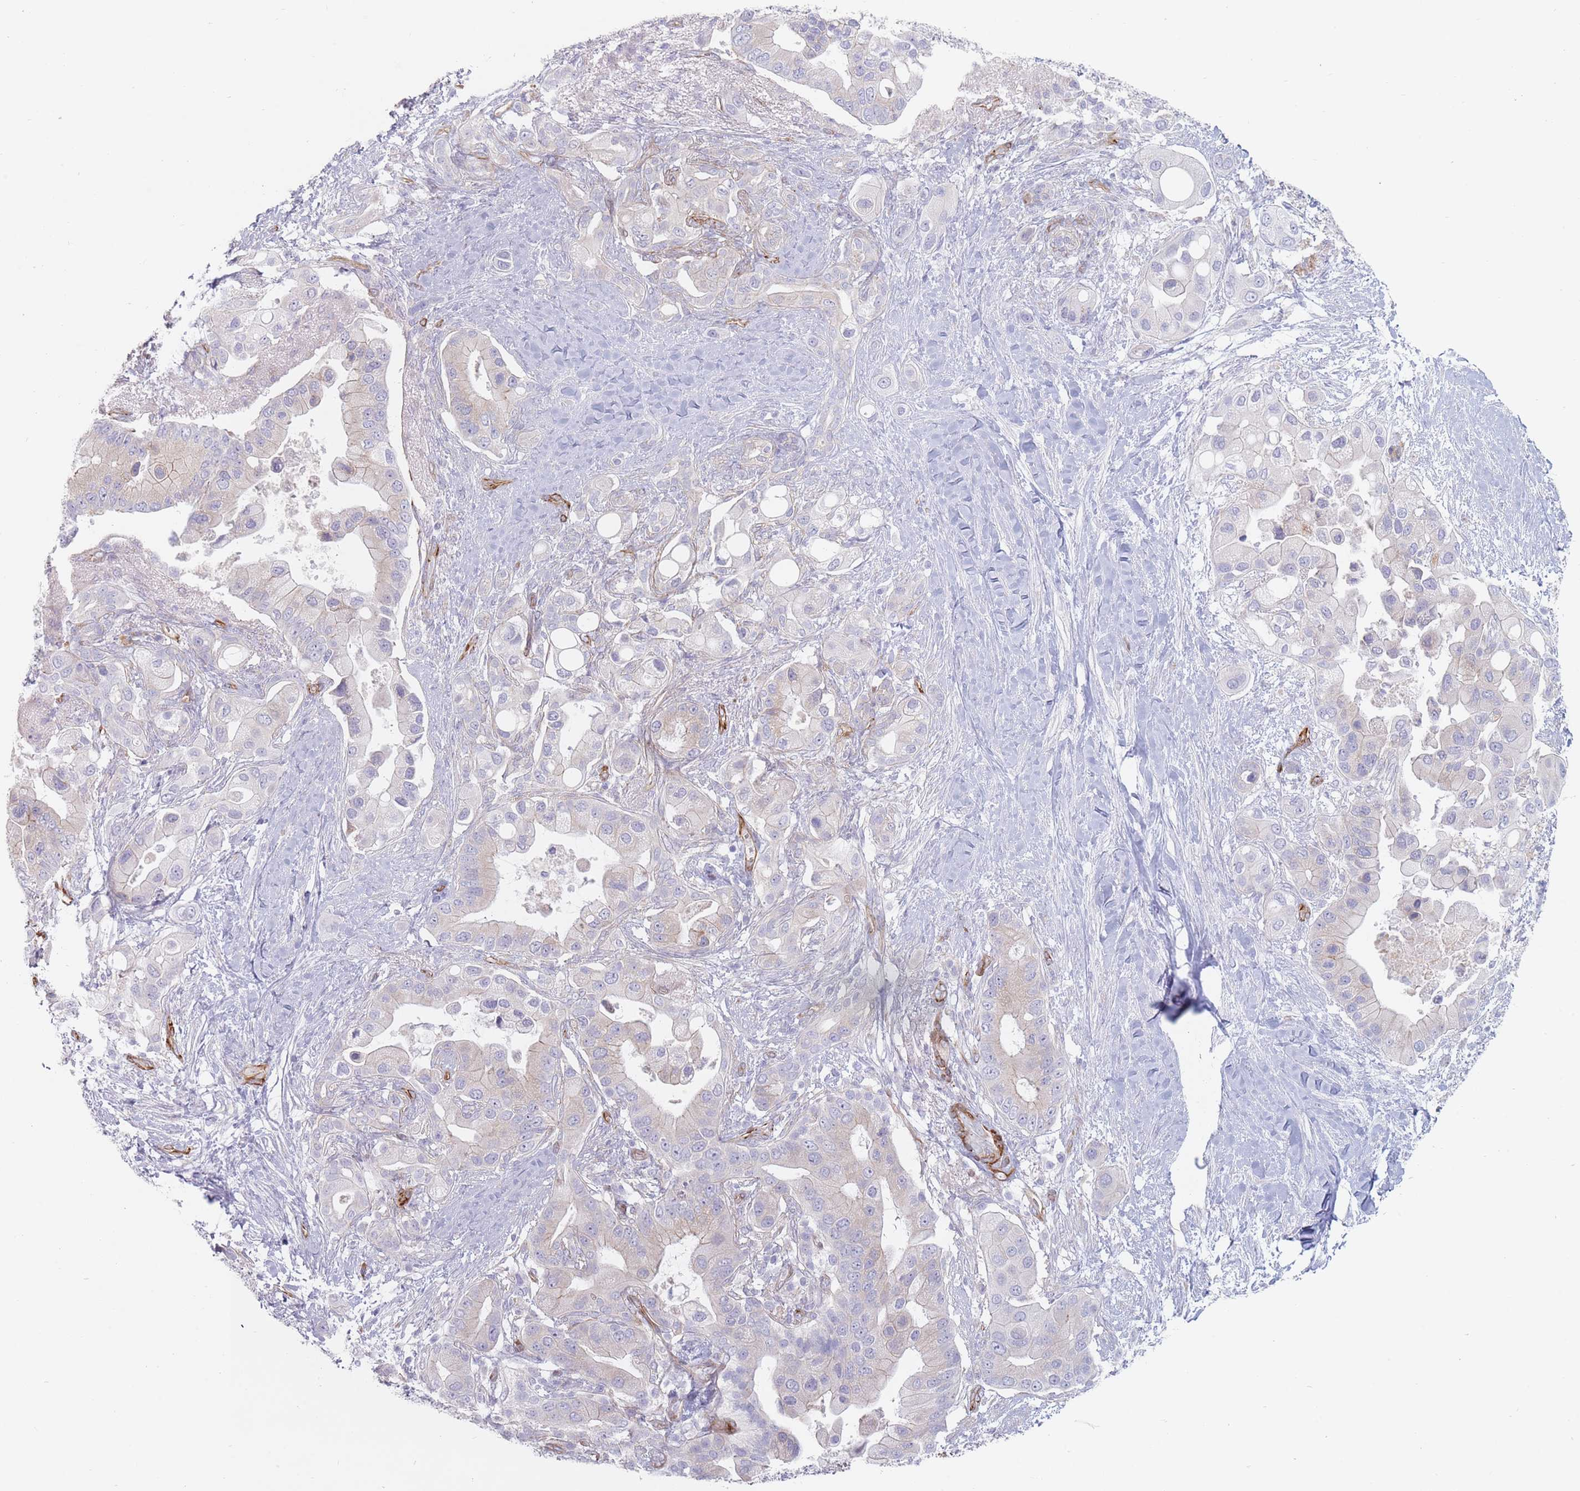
{"staining": {"intensity": "negative", "quantity": "none", "location": "none"}, "tissue": "pancreatic cancer", "cell_type": "Tumor cells", "image_type": "cancer", "snomed": [{"axis": "morphology", "description": "Adenocarcinoma, NOS"}, {"axis": "topography", "description": "Pancreas"}], "caption": "This is an immunohistochemistry (IHC) image of human adenocarcinoma (pancreatic). There is no staining in tumor cells.", "gene": "ERBIN", "patient": {"sex": "male", "age": 57}}